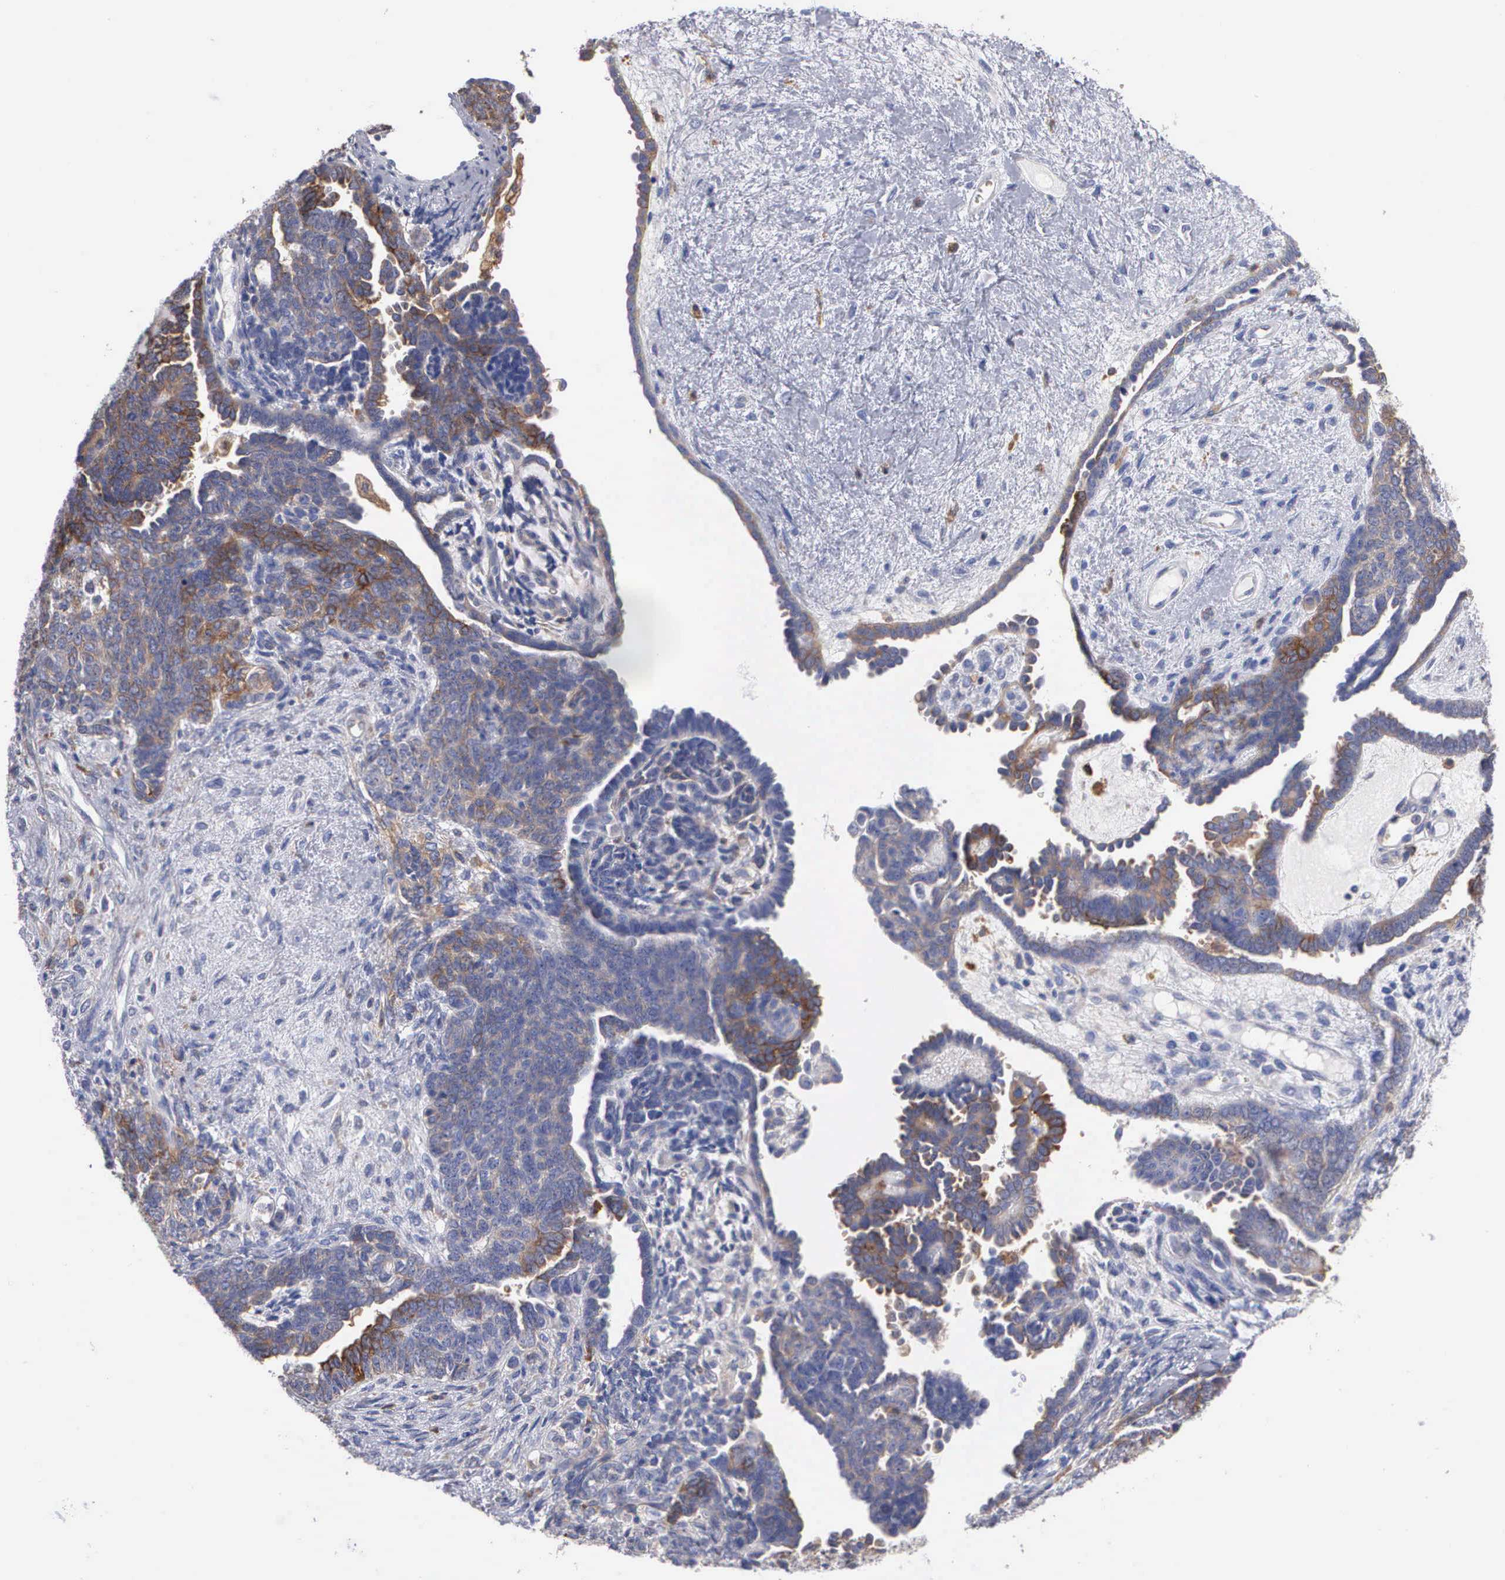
{"staining": {"intensity": "moderate", "quantity": "<25%", "location": "cytoplasmic/membranous"}, "tissue": "endometrial cancer", "cell_type": "Tumor cells", "image_type": "cancer", "snomed": [{"axis": "morphology", "description": "Neoplasm, malignant, NOS"}, {"axis": "topography", "description": "Endometrium"}], "caption": "This is an image of IHC staining of endometrial cancer, which shows moderate expression in the cytoplasmic/membranous of tumor cells.", "gene": "PTGS2", "patient": {"sex": "female", "age": 74}}